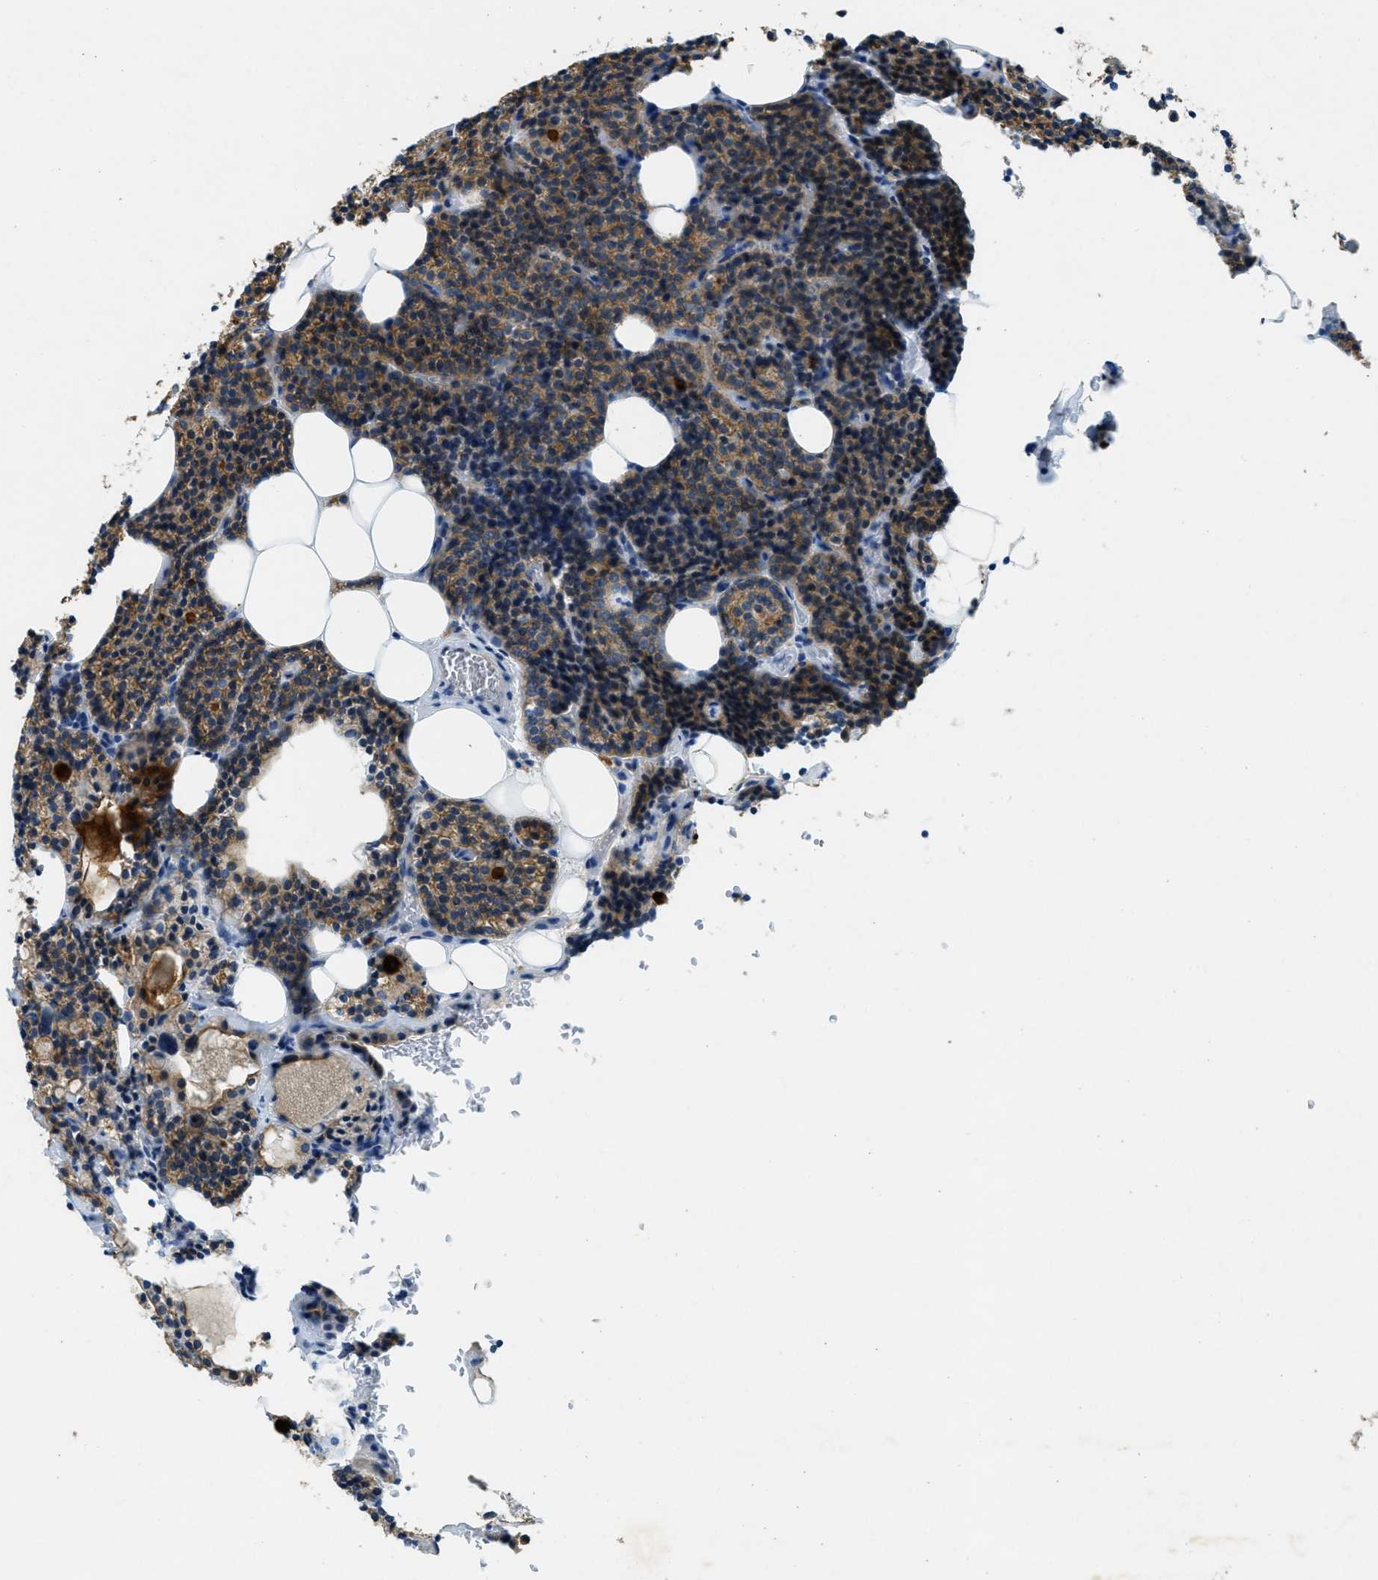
{"staining": {"intensity": "moderate", "quantity": ">75%", "location": "cytoplasmic/membranous"}, "tissue": "parathyroid gland", "cell_type": "Glandular cells", "image_type": "normal", "snomed": [{"axis": "morphology", "description": "Normal tissue, NOS"}, {"axis": "morphology", "description": "Adenoma, NOS"}, {"axis": "topography", "description": "Parathyroid gland"}], "caption": "Parathyroid gland stained for a protein (brown) displays moderate cytoplasmic/membranous positive expression in approximately >75% of glandular cells.", "gene": "SNX14", "patient": {"sex": "female", "age": 54}}